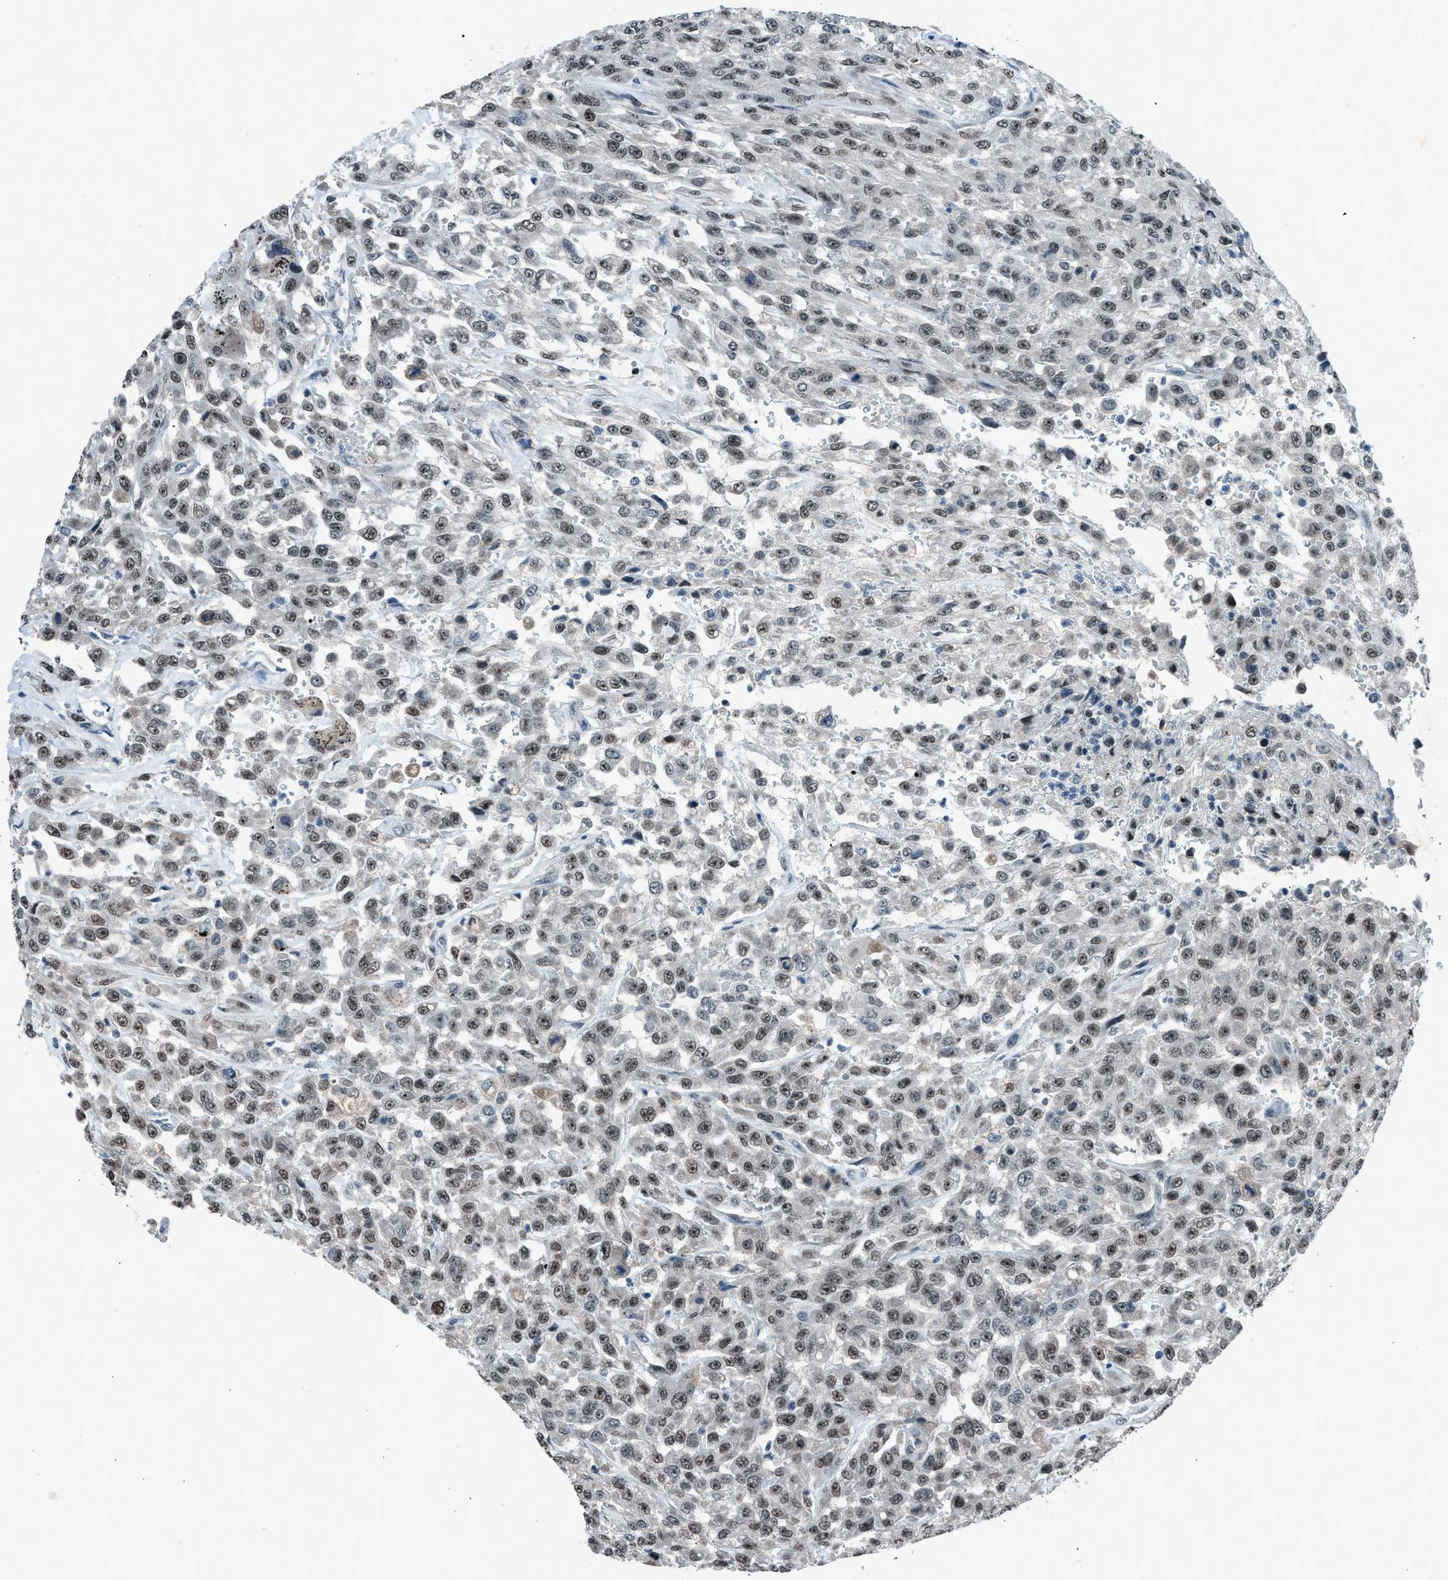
{"staining": {"intensity": "moderate", "quantity": ">75%", "location": "nuclear"}, "tissue": "urothelial cancer", "cell_type": "Tumor cells", "image_type": "cancer", "snomed": [{"axis": "morphology", "description": "Urothelial carcinoma, High grade"}, {"axis": "topography", "description": "Urinary bladder"}], "caption": "A high-resolution photomicrograph shows immunohistochemistry staining of urothelial cancer, which reveals moderate nuclear expression in about >75% of tumor cells.", "gene": "ADCY1", "patient": {"sex": "male", "age": 46}}